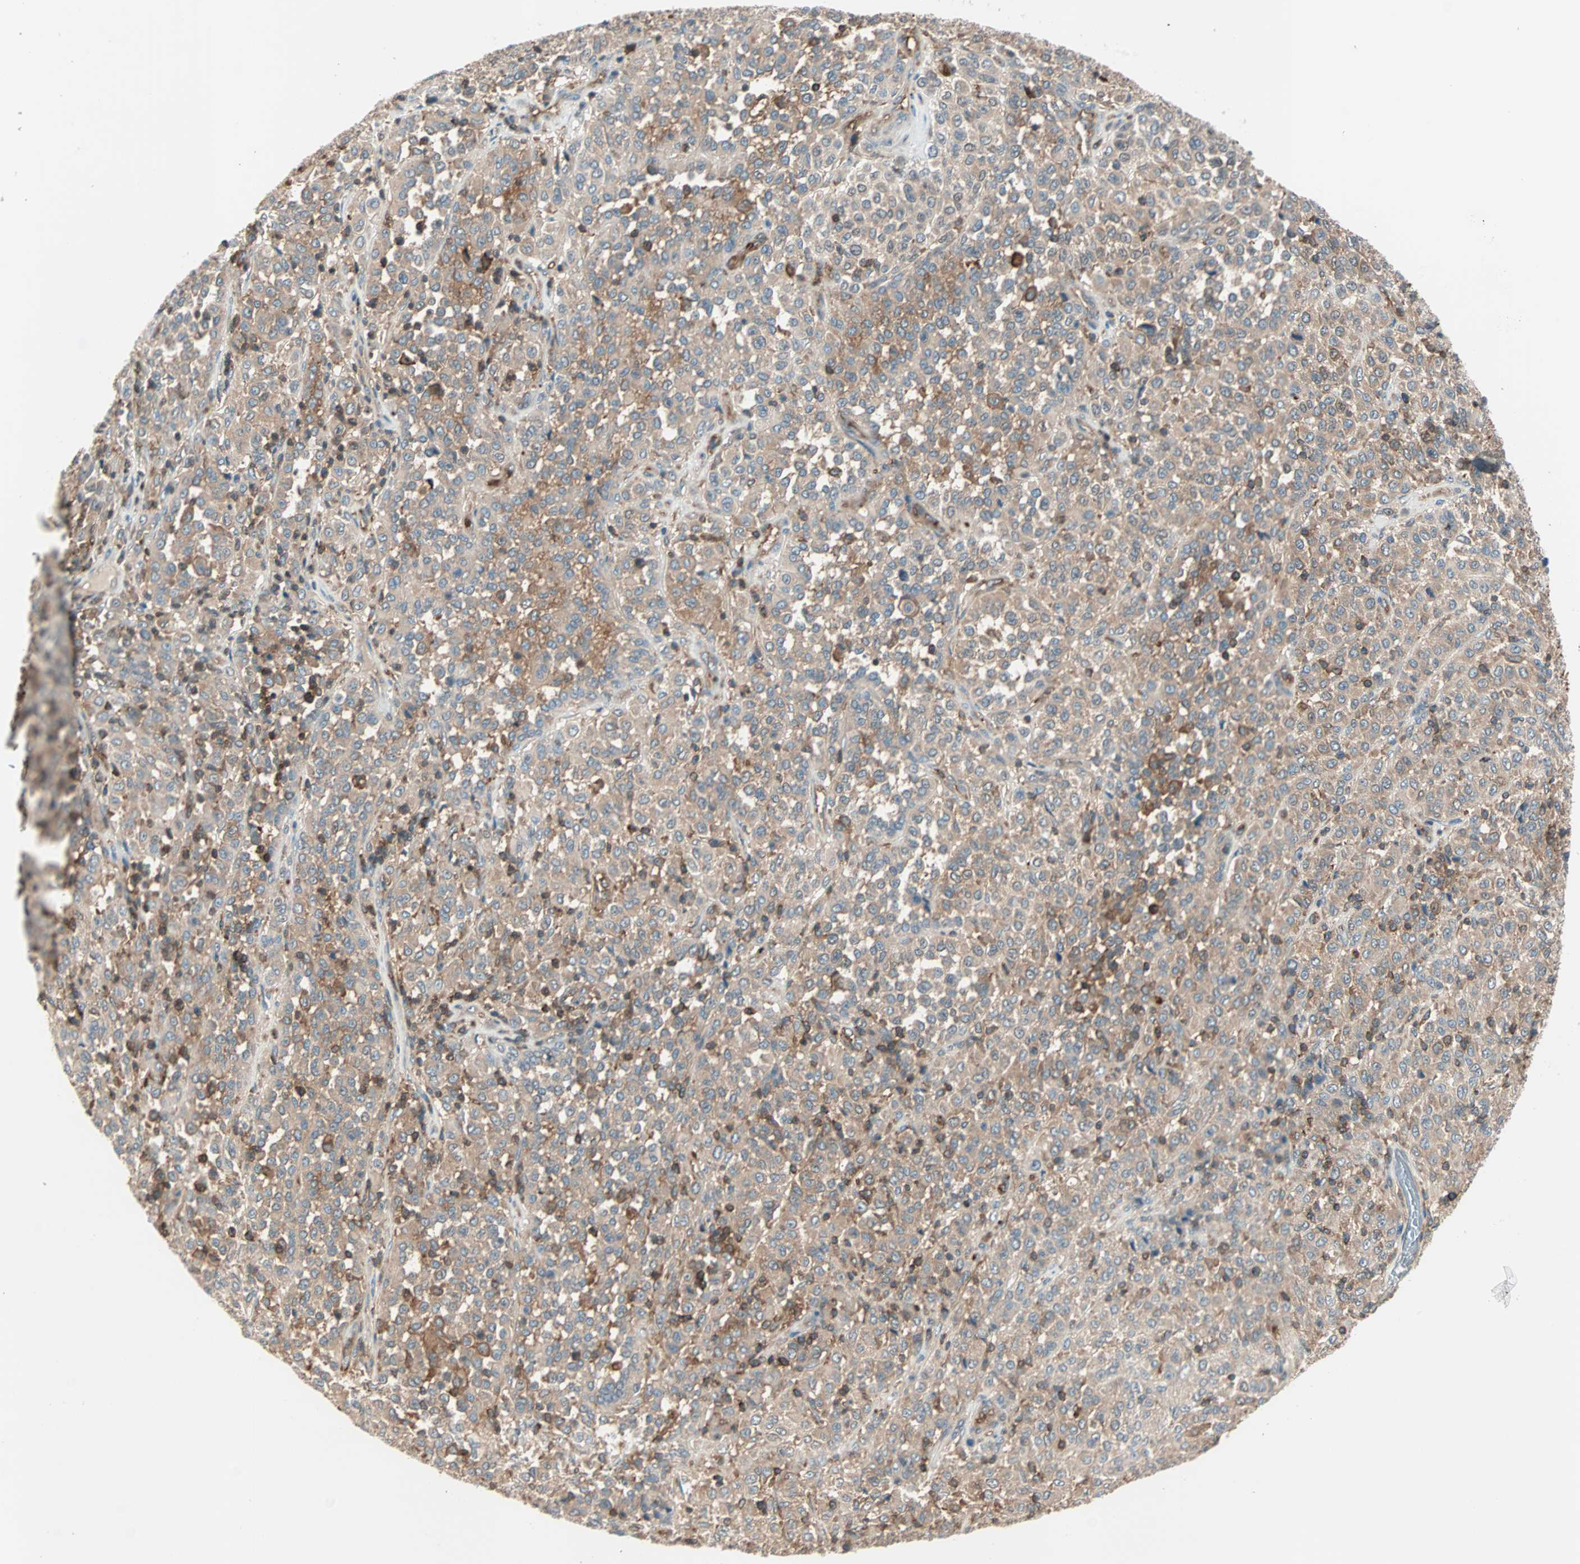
{"staining": {"intensity": "moderate", "quantity": ">75%", "location": "cytoplasmic/membranous"}, "tissue": "melanoma", "cell_type": "Tumor cells", "image_type": "cancer", "snomed": [{"axis": "morphology", "description": "Malignant melanoma, Metastatic site"}, {"axis": "topography", "description": "Pancreas"}], "caption": "Malignant melanoma (metastatic site) stained with immunohistochemistry (IHC) demonstrates moderate cytoplasmic/membranous staining in approximately >75% of tumor cells. The protein of interest is shown in brown color, while the nuclei are stained blue.", "gene": "TEC", "patient": {"sex": "female", "age": 30}}